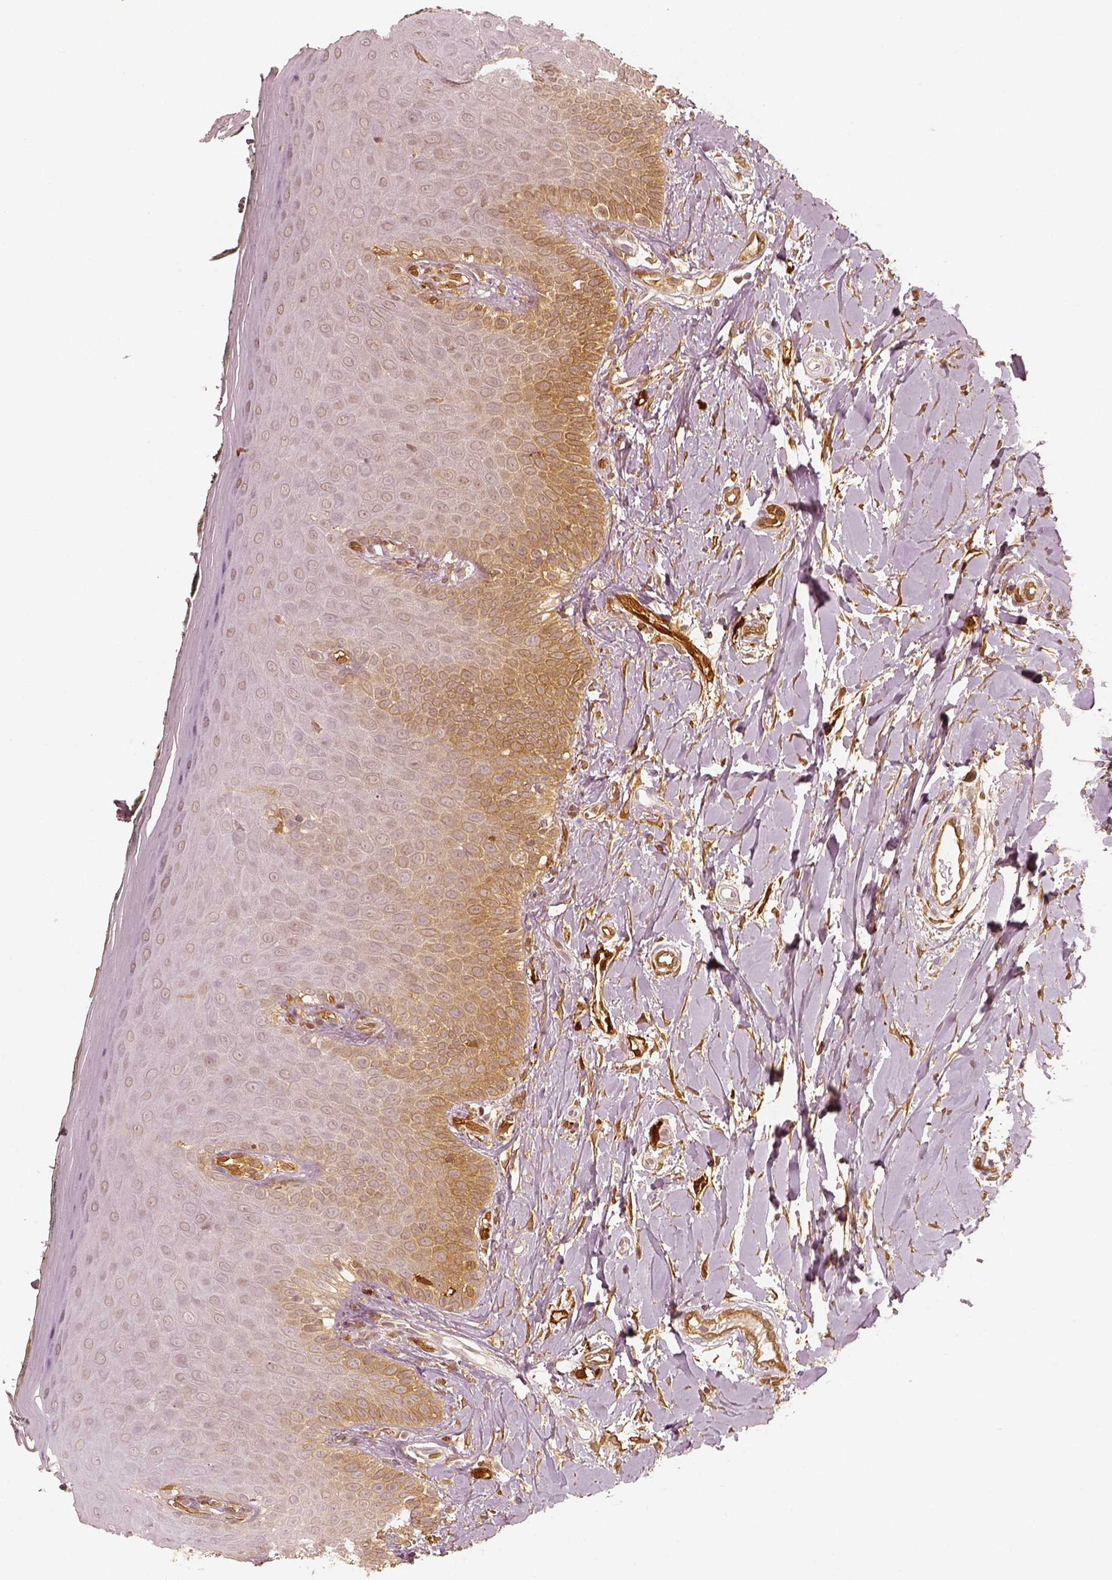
{"staining": {"intensity": "moderate", "quantity": "<25%", "location": "cytoplasmic/membranous"}, "tissue": "oral mucosa", "cell_type": "Squamous epithelial cells", "image_type": "normal", "snomed": [{"axis": "morphology", "description": "Normal tissue, NOS"}, {"axis": "topography", "description": "Oral tissue"}], "caption": "About <25% of squamous epithelial cells in benign oral mucosa display moderate cytoplasmic/membranous protein positivity as visualized by brown immunohistochemical staining.", "gene": "FSCN1", "patient": {"sex": "female", "age": 43}}